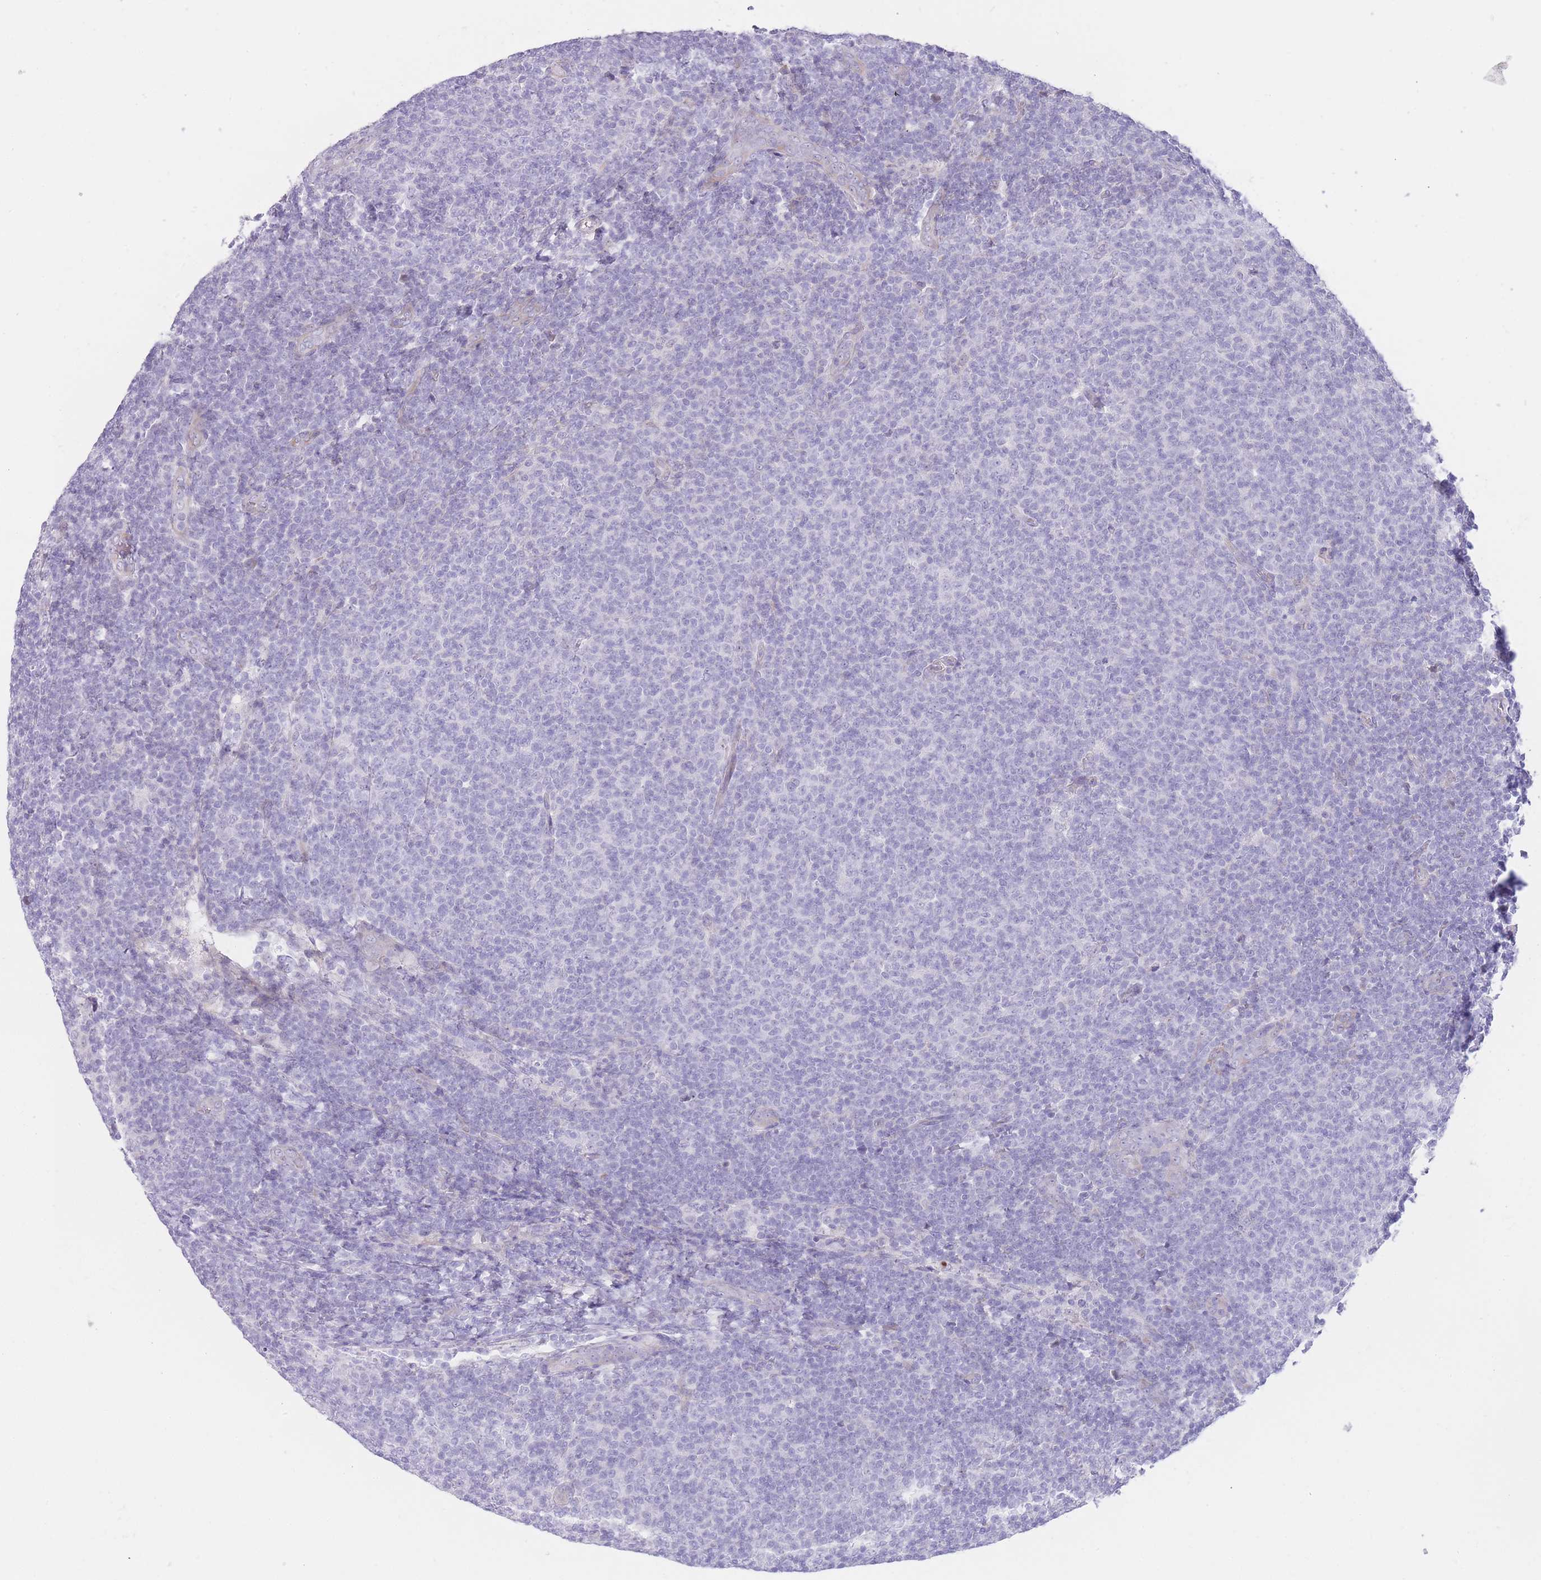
{"staining": {"intensity": "negative", "quantity": "none", "location": "none"}, "tissue": "lymphoma", "cell_type": "Tumor cells", "image_type": "cancer", "snomed": [{"axis": "morphology", "description": "Malignant lymphoma, non-Hodgkin's type, Low grade"}, {"axis": "topography", "description": "Lymph node"}], "caption": "High magnification brightfield microscopy of lymphoma stained with DAB (3,3'-diaminobenzidine) (brown) and counterstained with hematoxylin (blue): tumor cells show no significant positivity.", "gene": "IMPG1", "patient": {"sex": "male", "age": 66}}